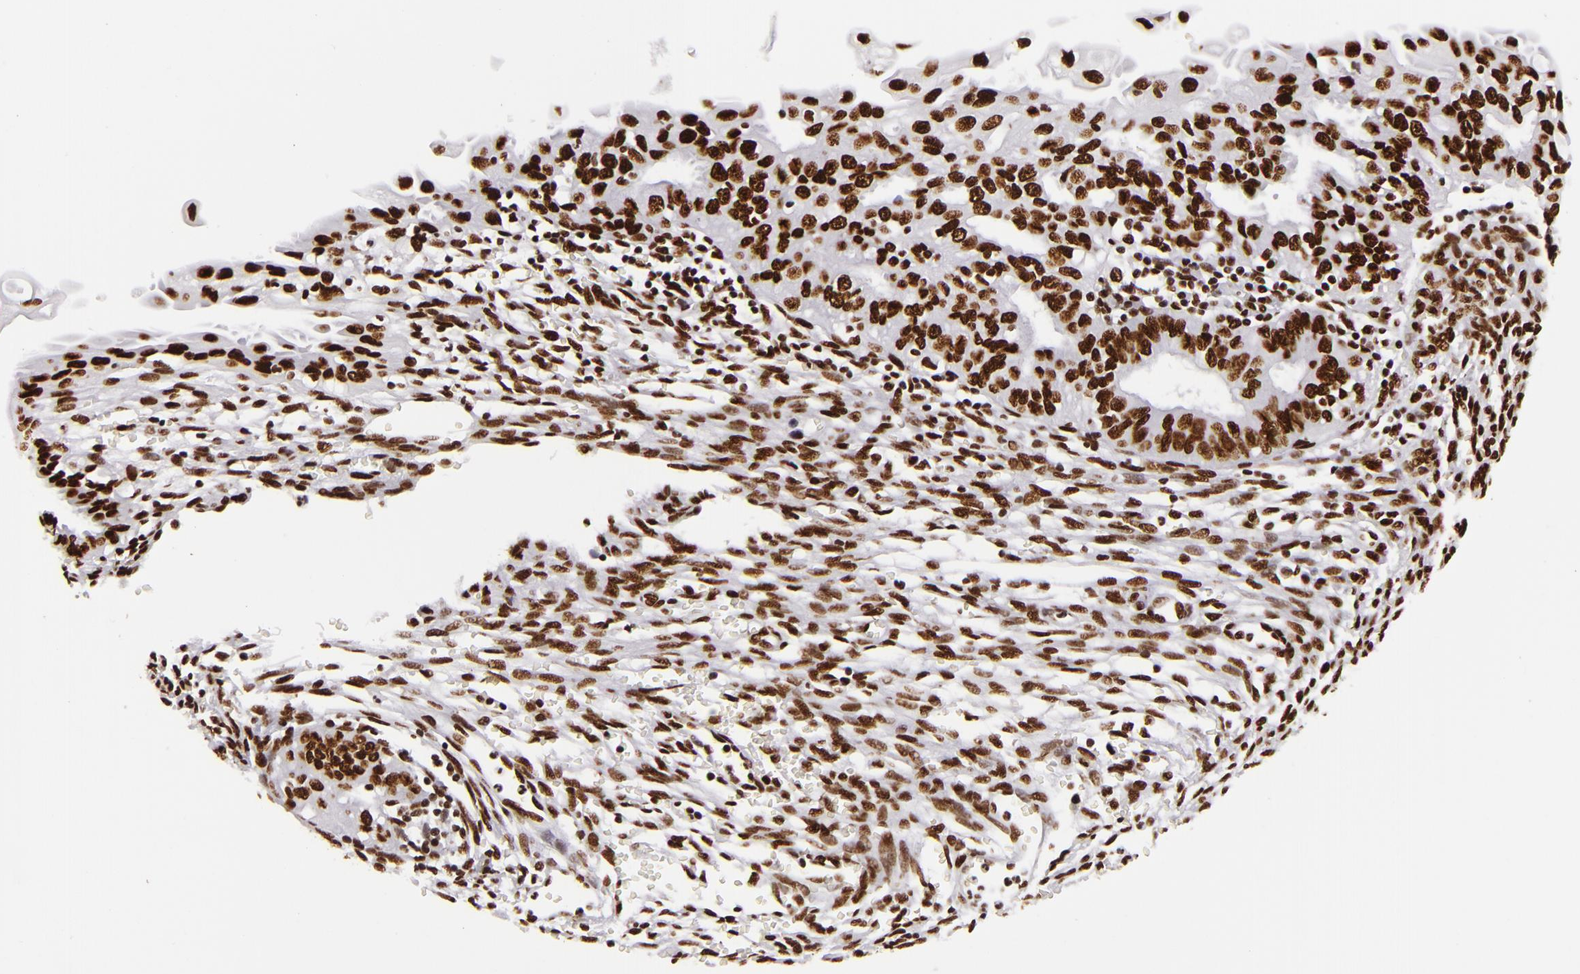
{"staining": {"intensity": "strong", "quantity": ">75%", "location": "nuclear"}, "tissue": "endometrial cancer", "cell_type": "Tumor cells", "image_type": "cancer", "snomed": [{"axis": "morphology", "description": "Adenocarcinoma, NOS"}, {"axis": "topography", "description": "Endometrium"}], "caption": "There is high levels of strong nuclear positivity in tumor cells of endometrial cancer (adenocarcinoma), as demonstrated by immunohistochemical staining (brown color).", "gene": "SAFB", "patient": {"sex": "female", "age": 51}}